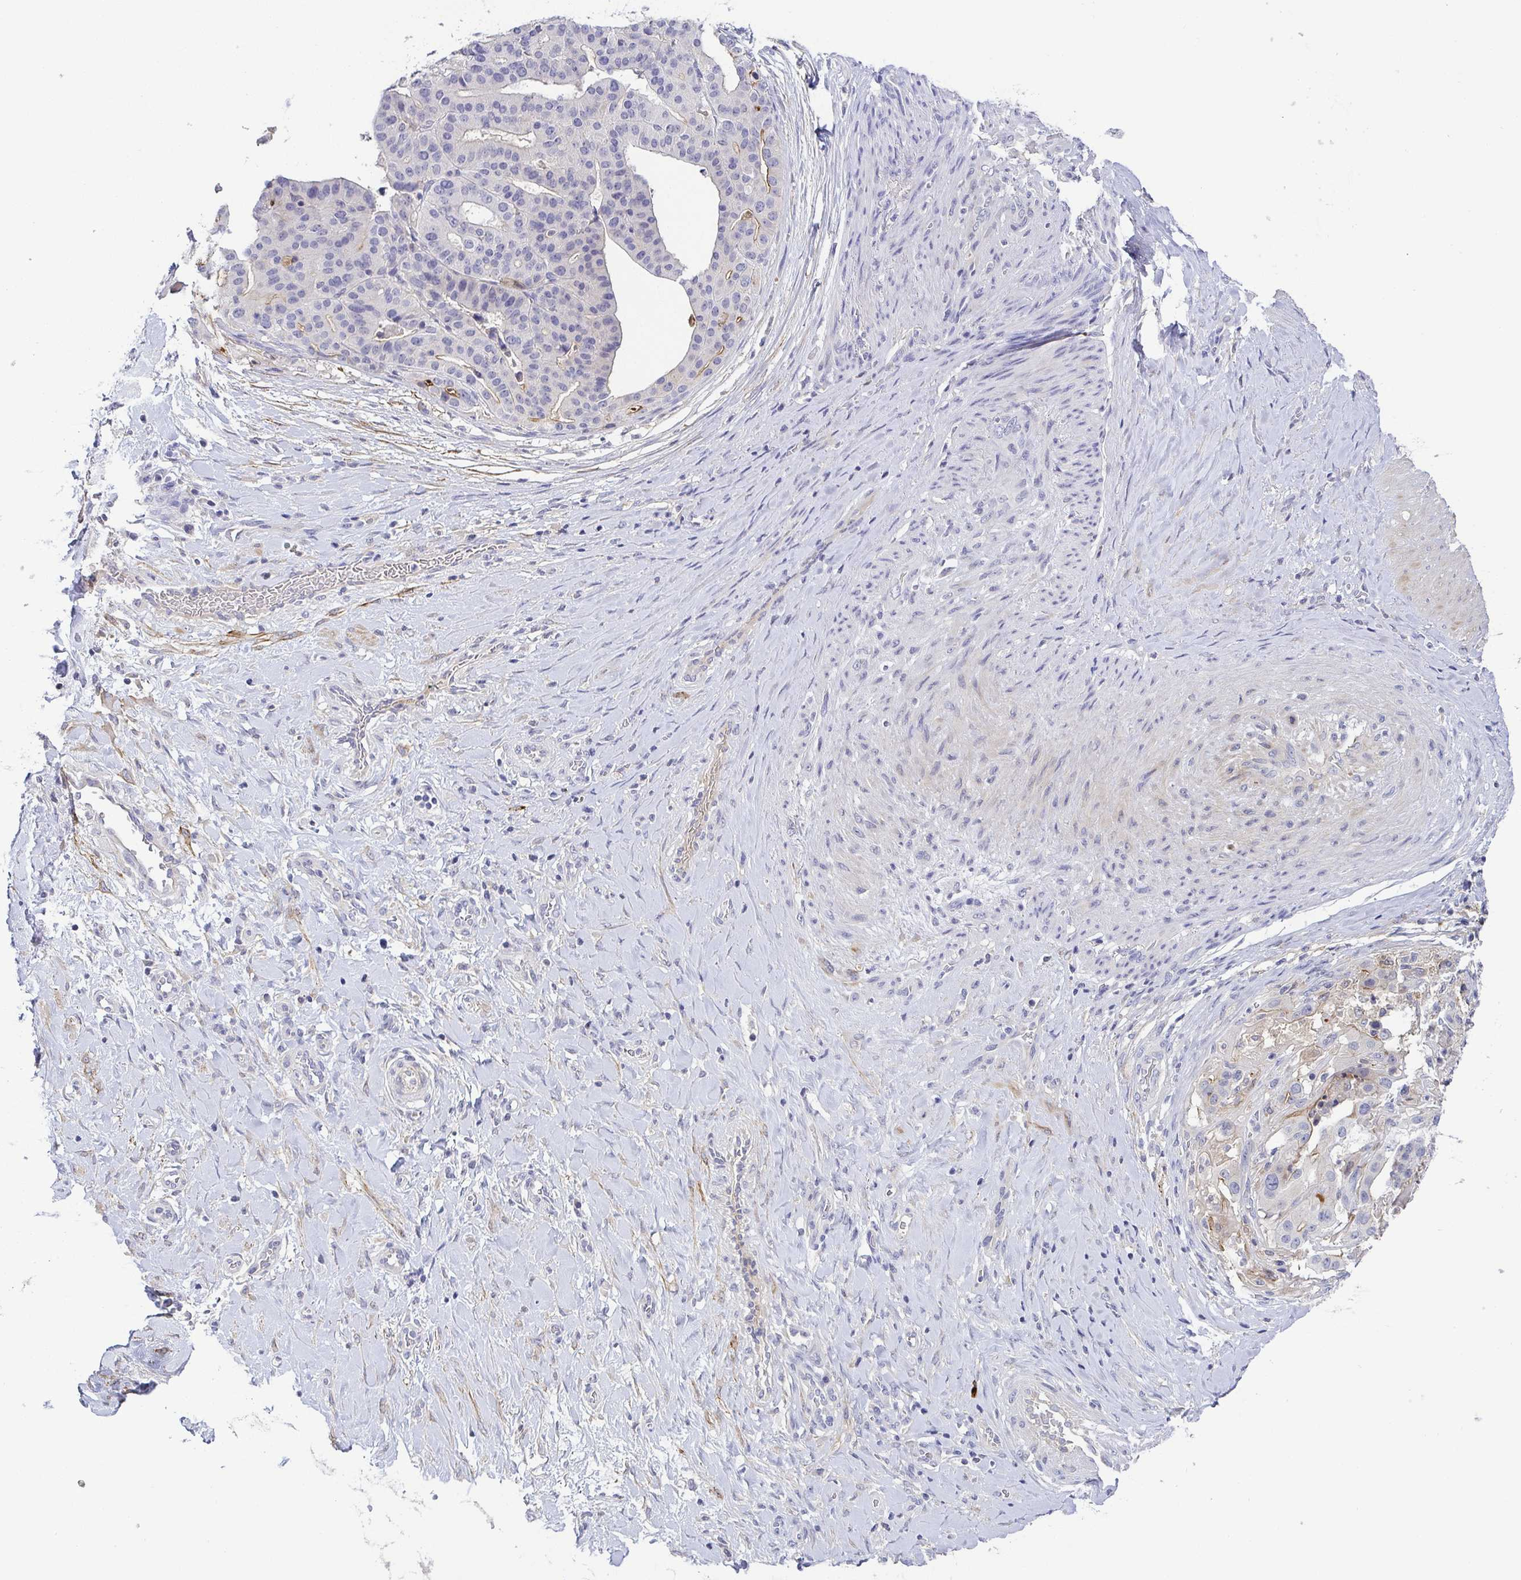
{"staining": {"intensity": "negative", "quantity": "none", "location": "none"}, "tissue": "stomach cancer", "cell_type": "Tumor cells", "image_type": "cancer", "snomed": [{"axis": "morphology", "description": "Adenocarcinoma, NOS"}, {"axis": "topography", "description": "Stomach"}], "caption": "Human stomach cancer stained for a protein using immunohistochemistry reveals no expression in tumor cells.", "gene": "RNASE7", "patient": {"sex": "male", "age": 48}}